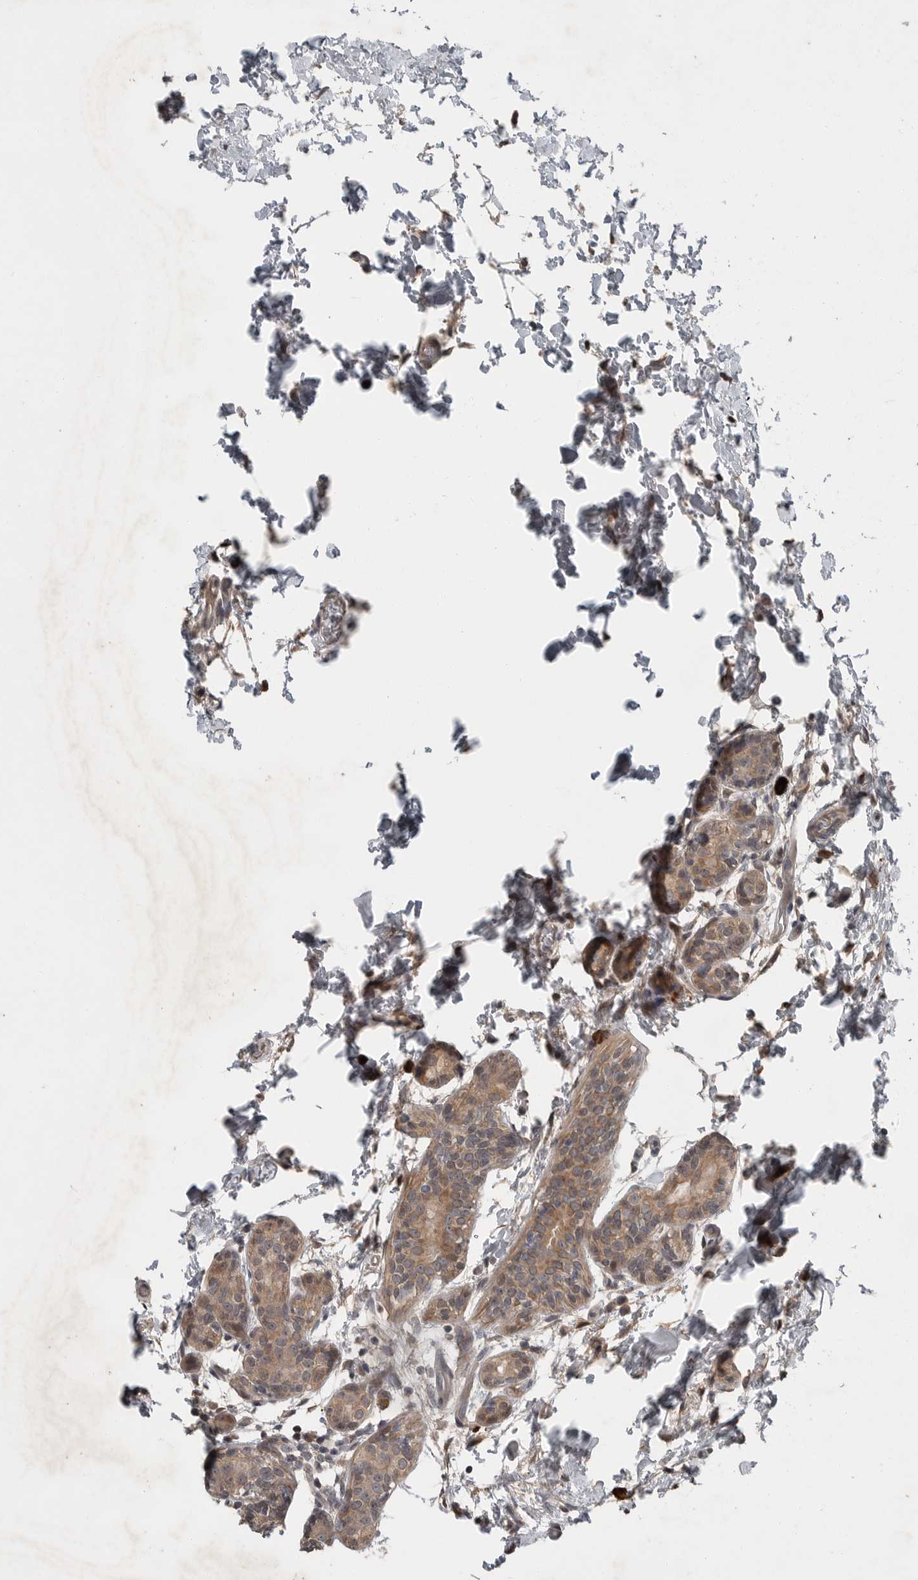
{"staining": {"intensity": "moderate", "quantity": ">75%", "location": "cytoplasmic/membranous"}, "tissue": "breast cancer", "cell_type": "Tumor cells", "image_type": "cancer", "snomed": [{"axis": "morphology", "description": "Duct carcinoma"}, {"axis": "topography", "description": "Breast"}], "caption": "A brown stain highlights moderate cytoplasmic/membranous expression of a protein in breast intraductal carcinoma tumor cells.", "gene": "SCP2", "patient": {"sex": "female", "age": 62}}